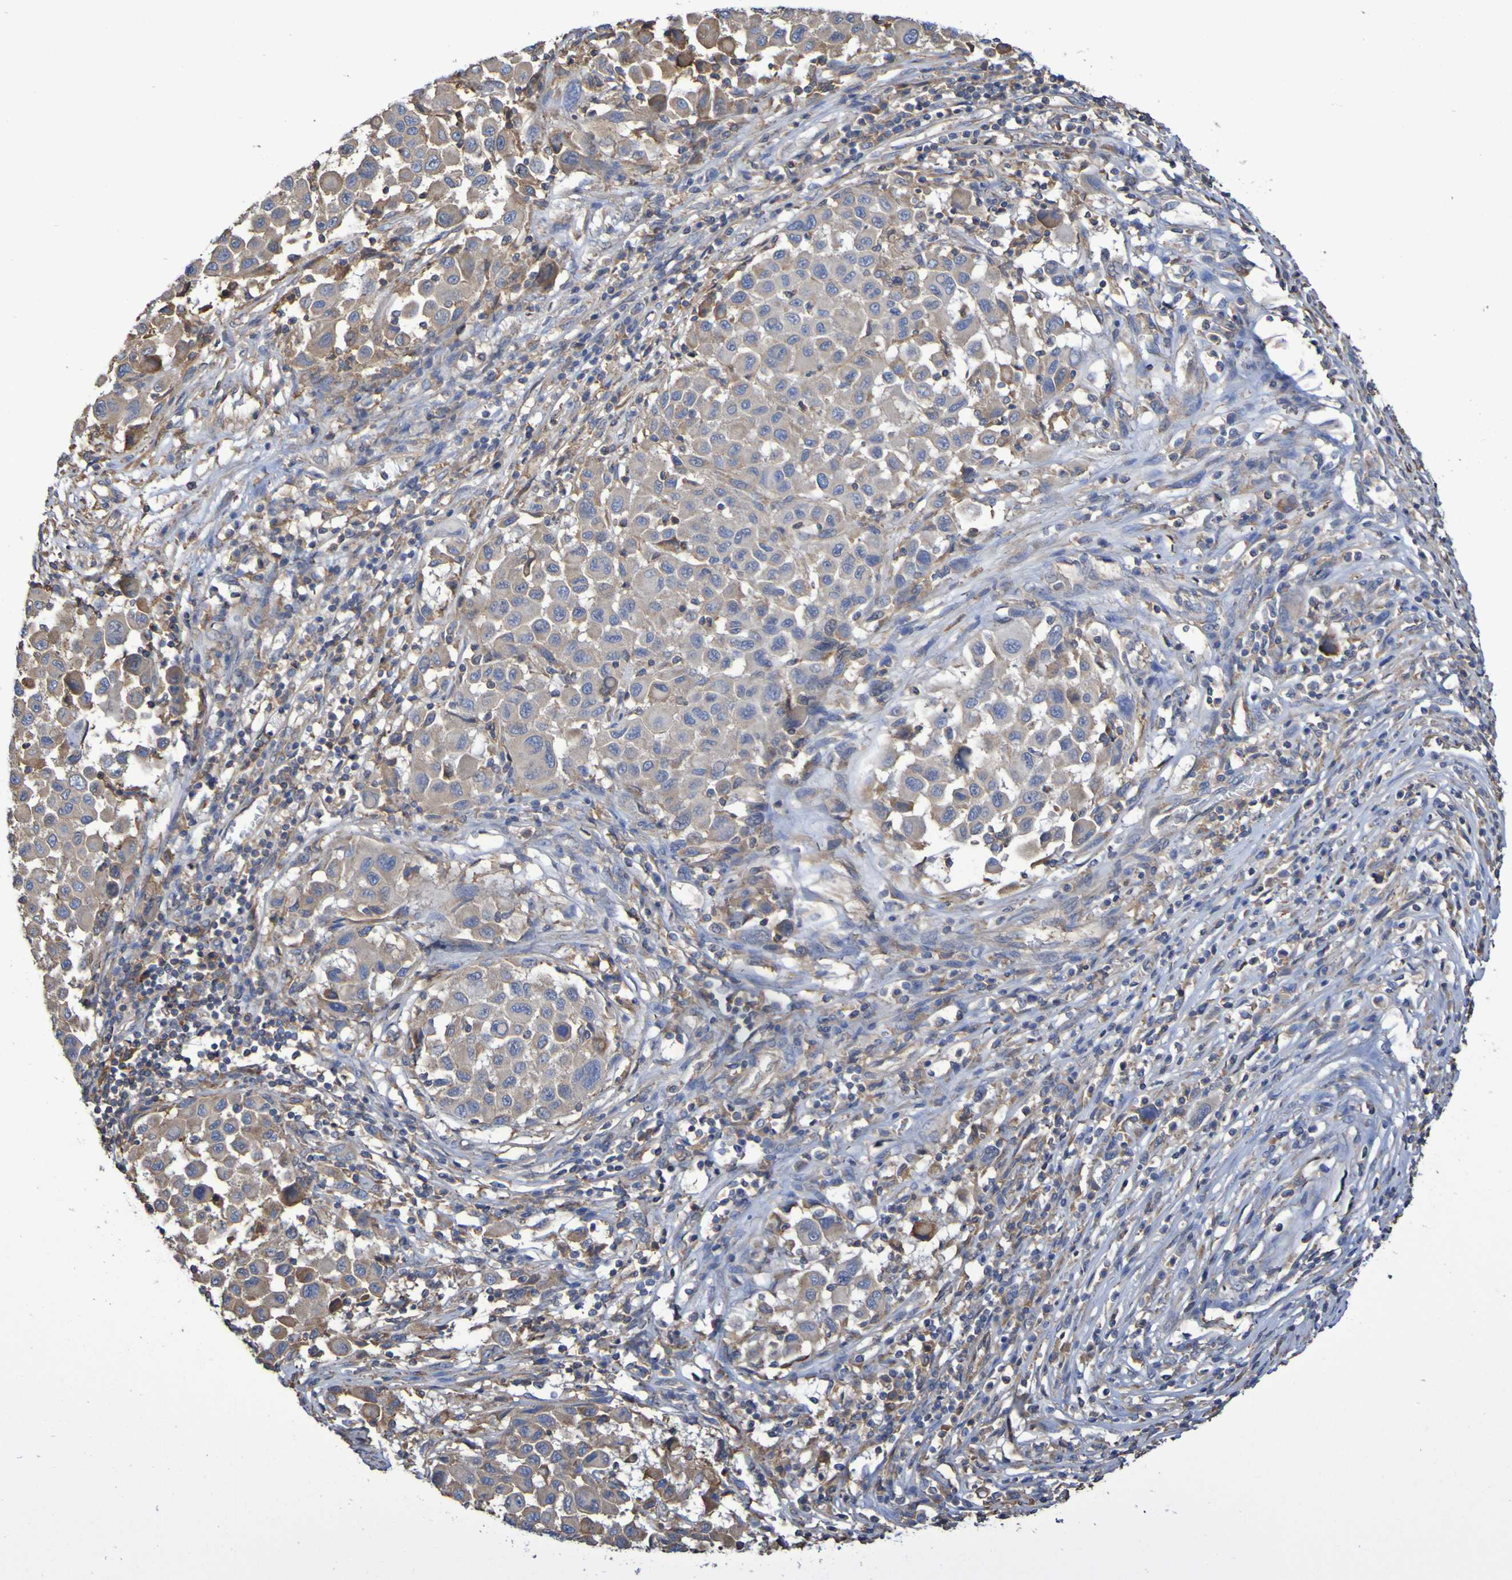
{"staining": {"intensity": "weak", "quantity": "<25%", "location": "cytoplasmic/membranous"}, "tissue": "melanoma", "cell_type": "Tumor cells", "image_type": "cancer", "snomed": [{"axis": "morphology", "description": "Malignant melanoma, Metastatic site"}, {"axis": "topography", "description": "Lymph node"}], "caption": "Immunohistochemistry photomicrograph of neoplastic tissue: human malignant melanoma (metastatic site) stained with DAB (3,3'-diaminobenzidine) exhibits no significant protein expression in tumor cells.", "gene": "SYNJ1", "patient": {"sex": "male", "age": 61}}